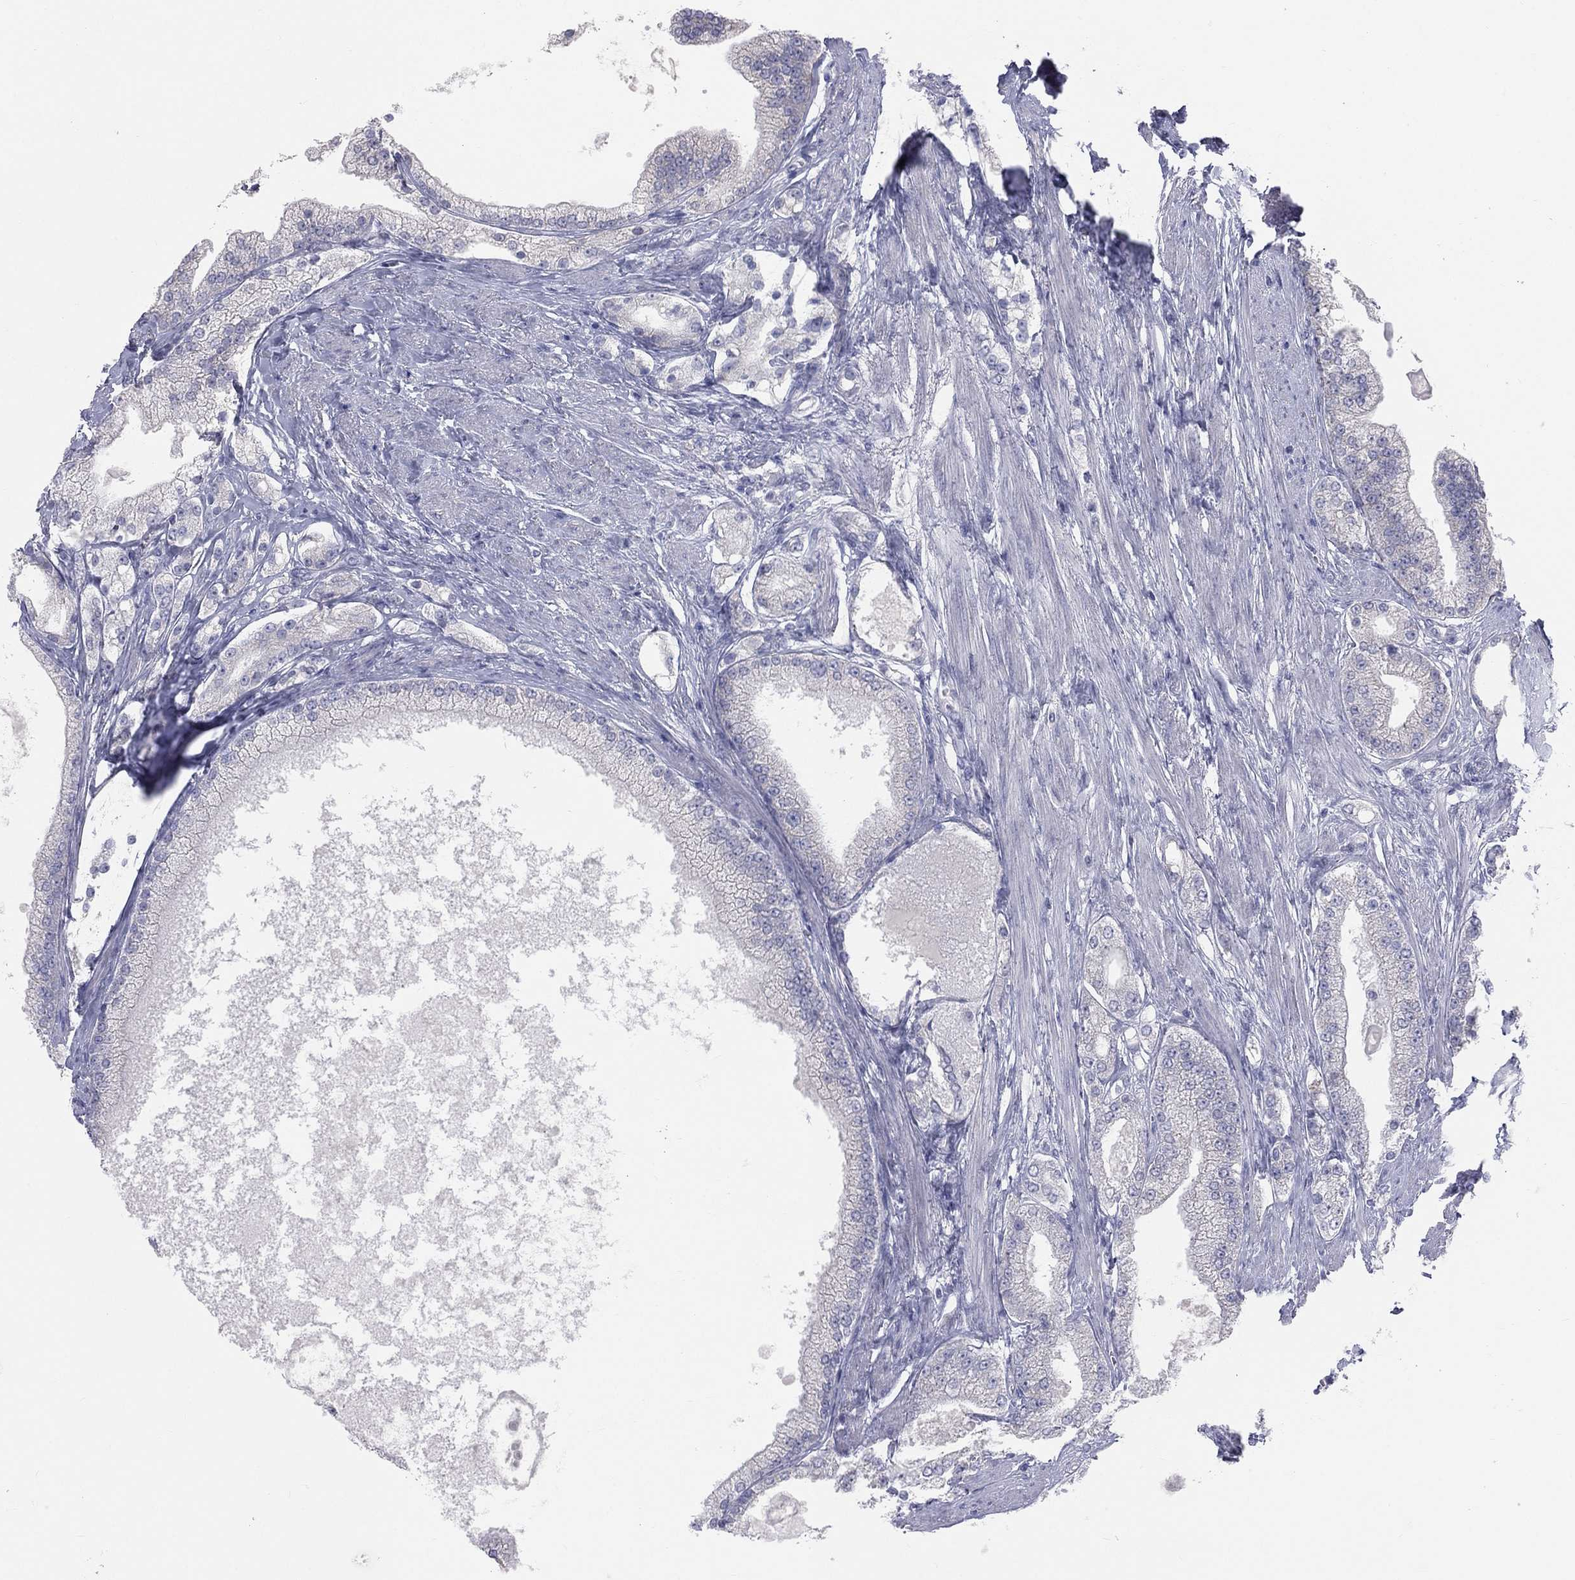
{"staining": {"intensity": "negative", "quantity": "none", "location": "none"}, "tissue": "prostate cancer", "cell_type": "Tumor cells", "image_type": "cancer", "snomed": [{"axis": "morphology", "description": "Adenocarcinoma, NOS"}, {"axis": "topography", "description": "Prostate and seminal vesicle, NOS"}, {"axis": "topography", "description": "Prostate"}], "caption": "Tumor cells show no significant protein positivity in prostate cancer.", "gene": "STK31", "patient": {"sex": "male", "age": 67}}